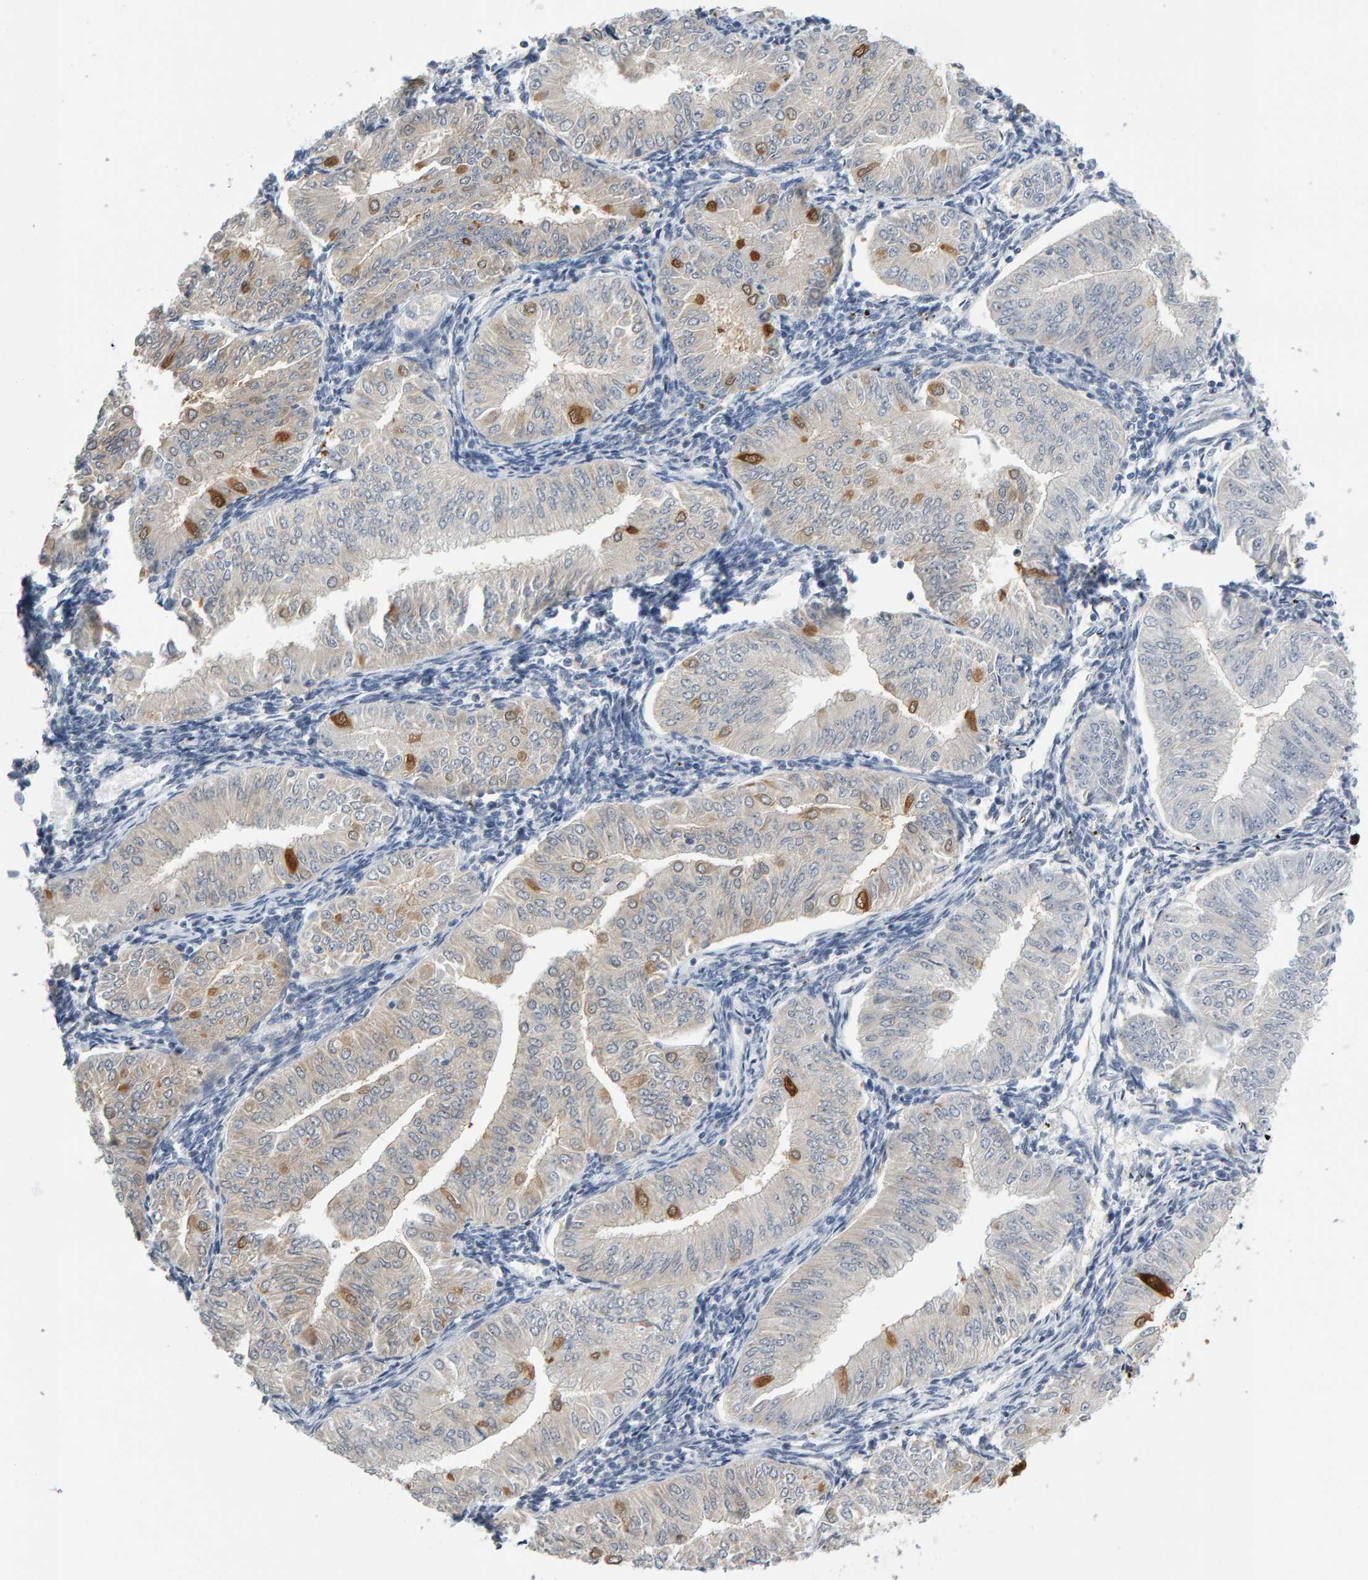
{"staining": {"intensity": "moderate", "quantity": "<25%", "location": "cytoplasmic/membranous"}, "tissue": "endometrial cancer", "cell_type": "Tumor cells", "image_type": "cancer", "snomed": [{"axis": "morphology", "description": "Normal tissue, NOS"}, {"axis": "morphology", "description": "Adenocarcinoma, NOS"}, {"axis": "topography", "description": "Endometrium"}], "caption": "Endometrial cancer (adenocarcinoma) tissue displays moderate cytoplasmic/membranous positivity in approximately <25% of tumor cells", "gene": "CTH", "patient": {"sex": "female", "age": 53}}